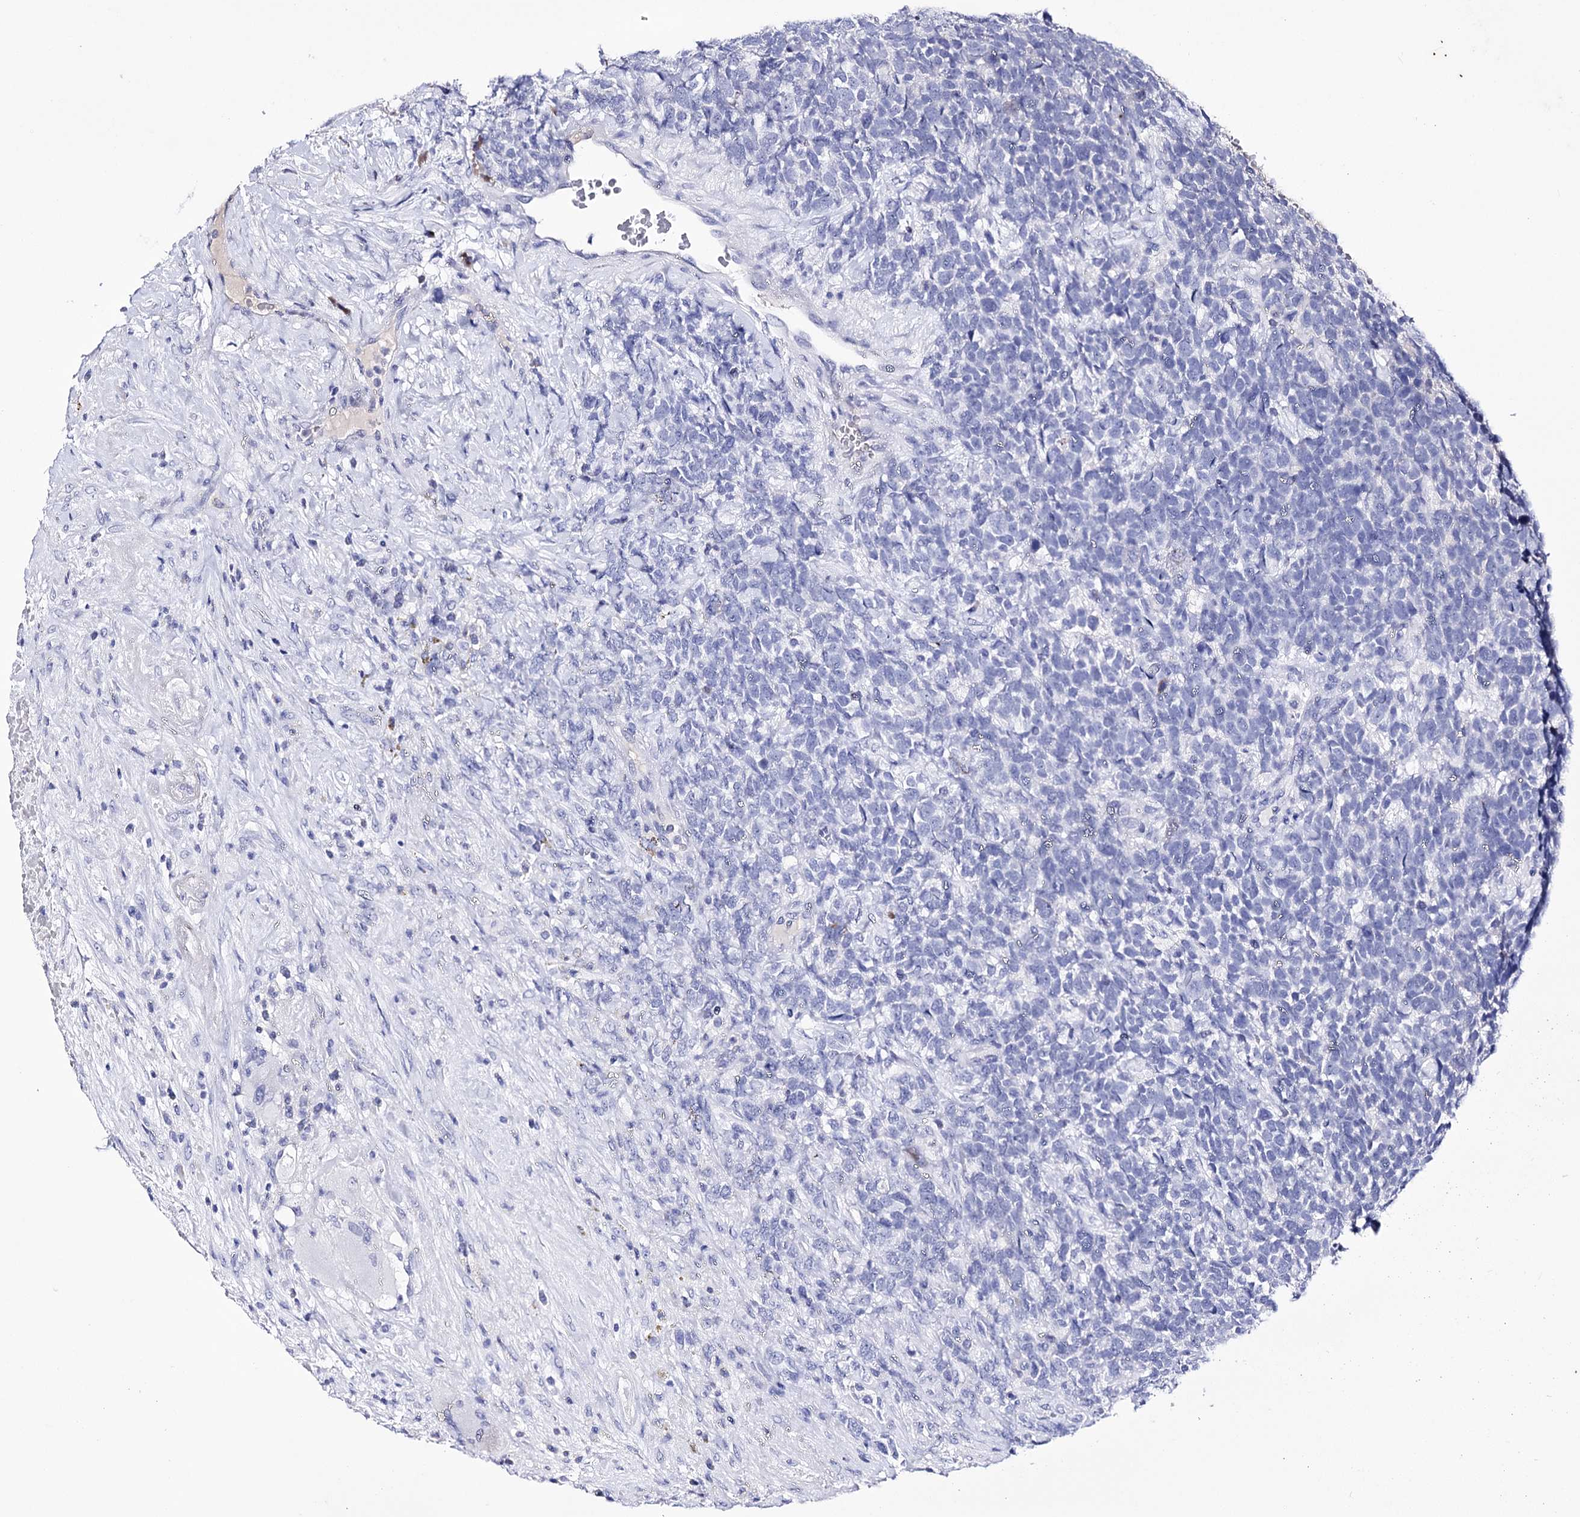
{"staining": {"intensity": "negative", "quantity": "none", "location": "none"}, "tissue": "urothelial cancer", "cell_type": "Tumor cells", "image_type": "cancer", "snomed": [{"axis": "morphology", "description": "Urothelial carcinoma, High grade"}, {"axis": "topography", "description": "Urinary bladder"}], "caption": "This is an immunohistochemistry (IHC) photomicrograph of high-grade urothelial carcinoma. There is no expression in tumor cells.", "gene": "PCGF5", "patient": {"sex": "female", "age": 82}}